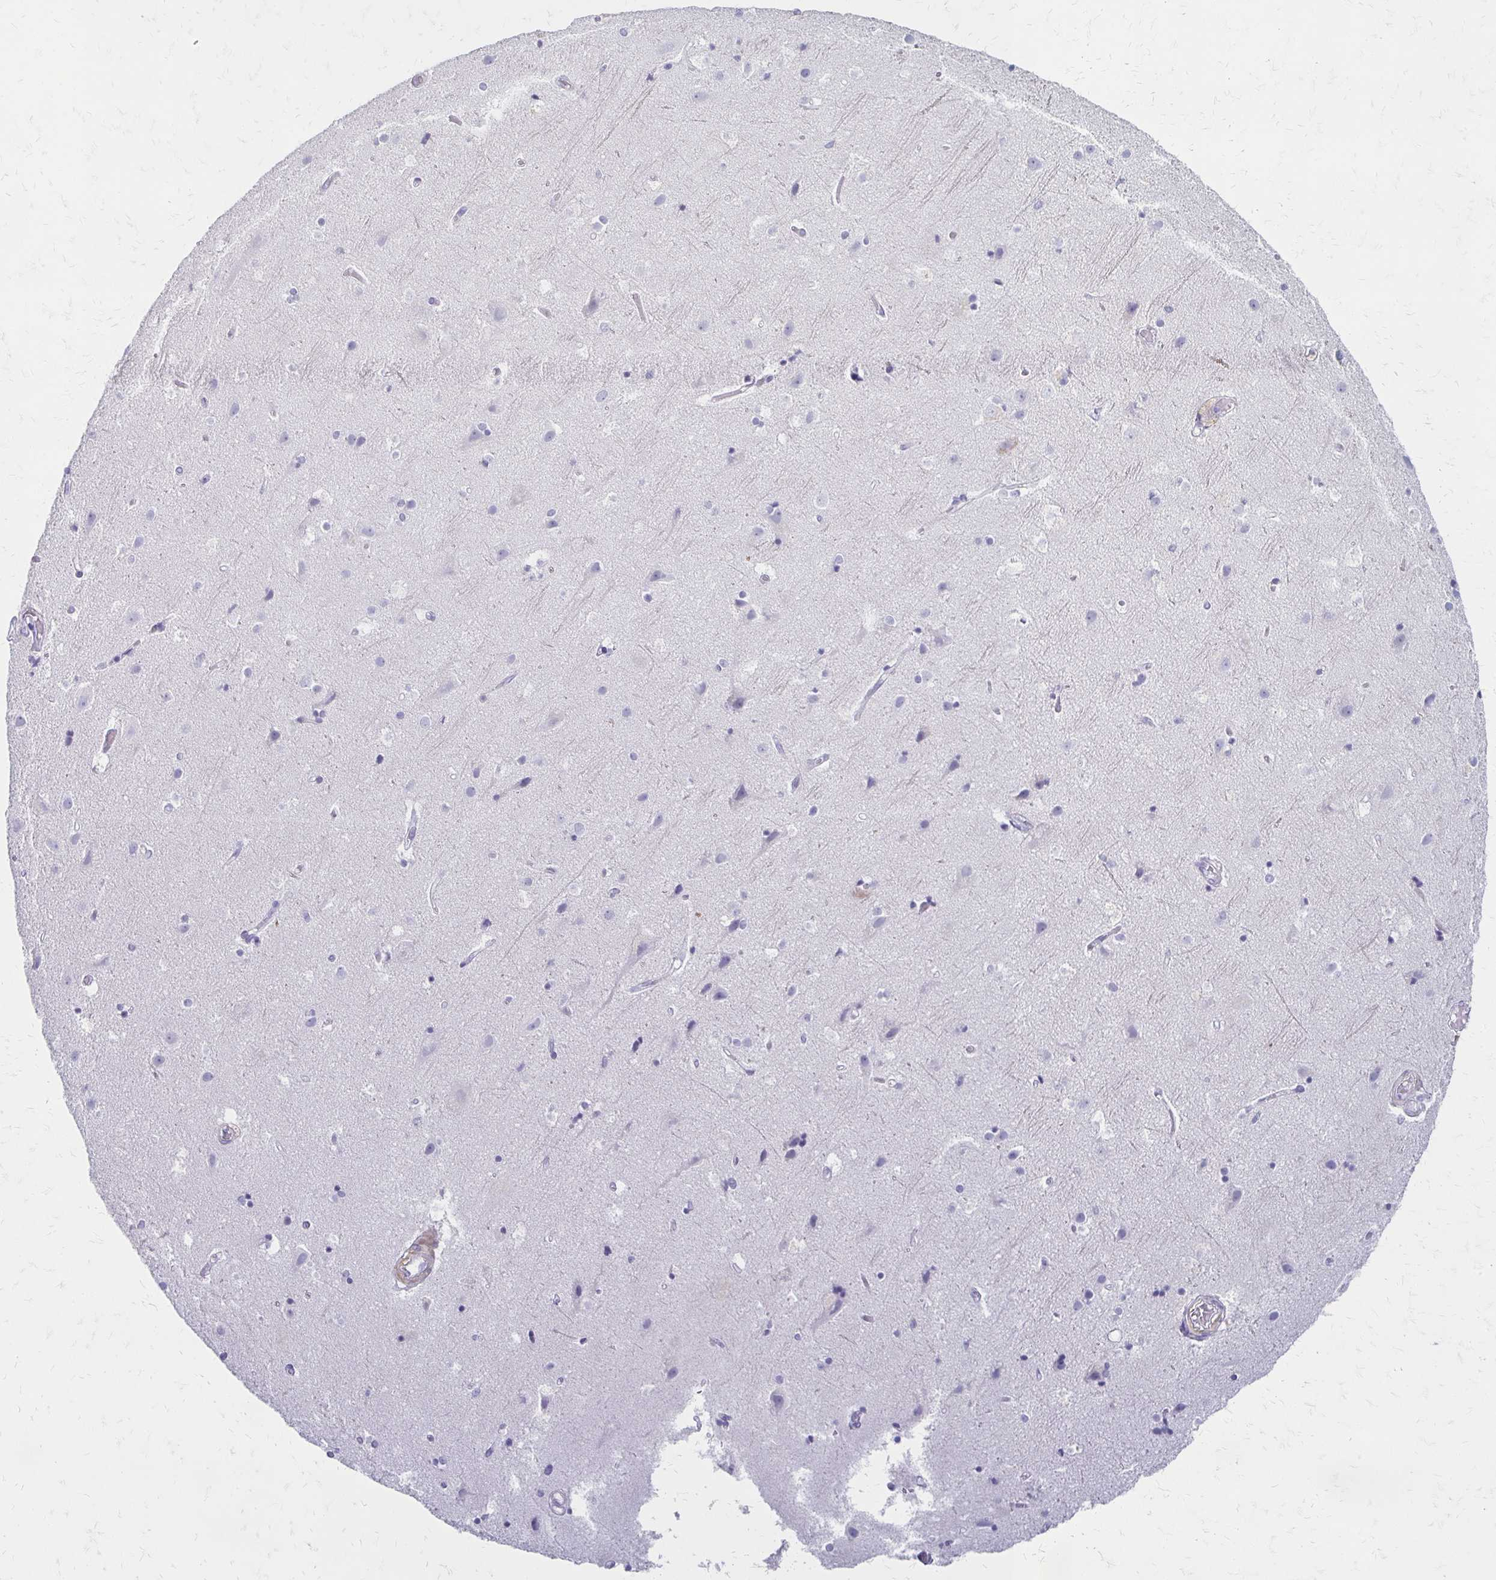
{"staining": {"intensity": "negative", "quantity": "none", "location": "none"}, "tissue": "cerebral cortex", "cell_type": "Endothelial cells", "image_type": "normal", "snomed": [{"axis": "morphology", "description": "Normal tissue, NOS"}, {"axis": "topography", "description": "Cerebral cortex"}], "caption": "Endothelial cells are negative for protein expression in unremarkable human cerebral cortex. (Brightfield microscopy of DAB (3,3'-diaminobenzidine) immunohistochemistry (IHC) at high magnification).", "gene": "IVL", "patient": {"sex": "female", "age": 52}}